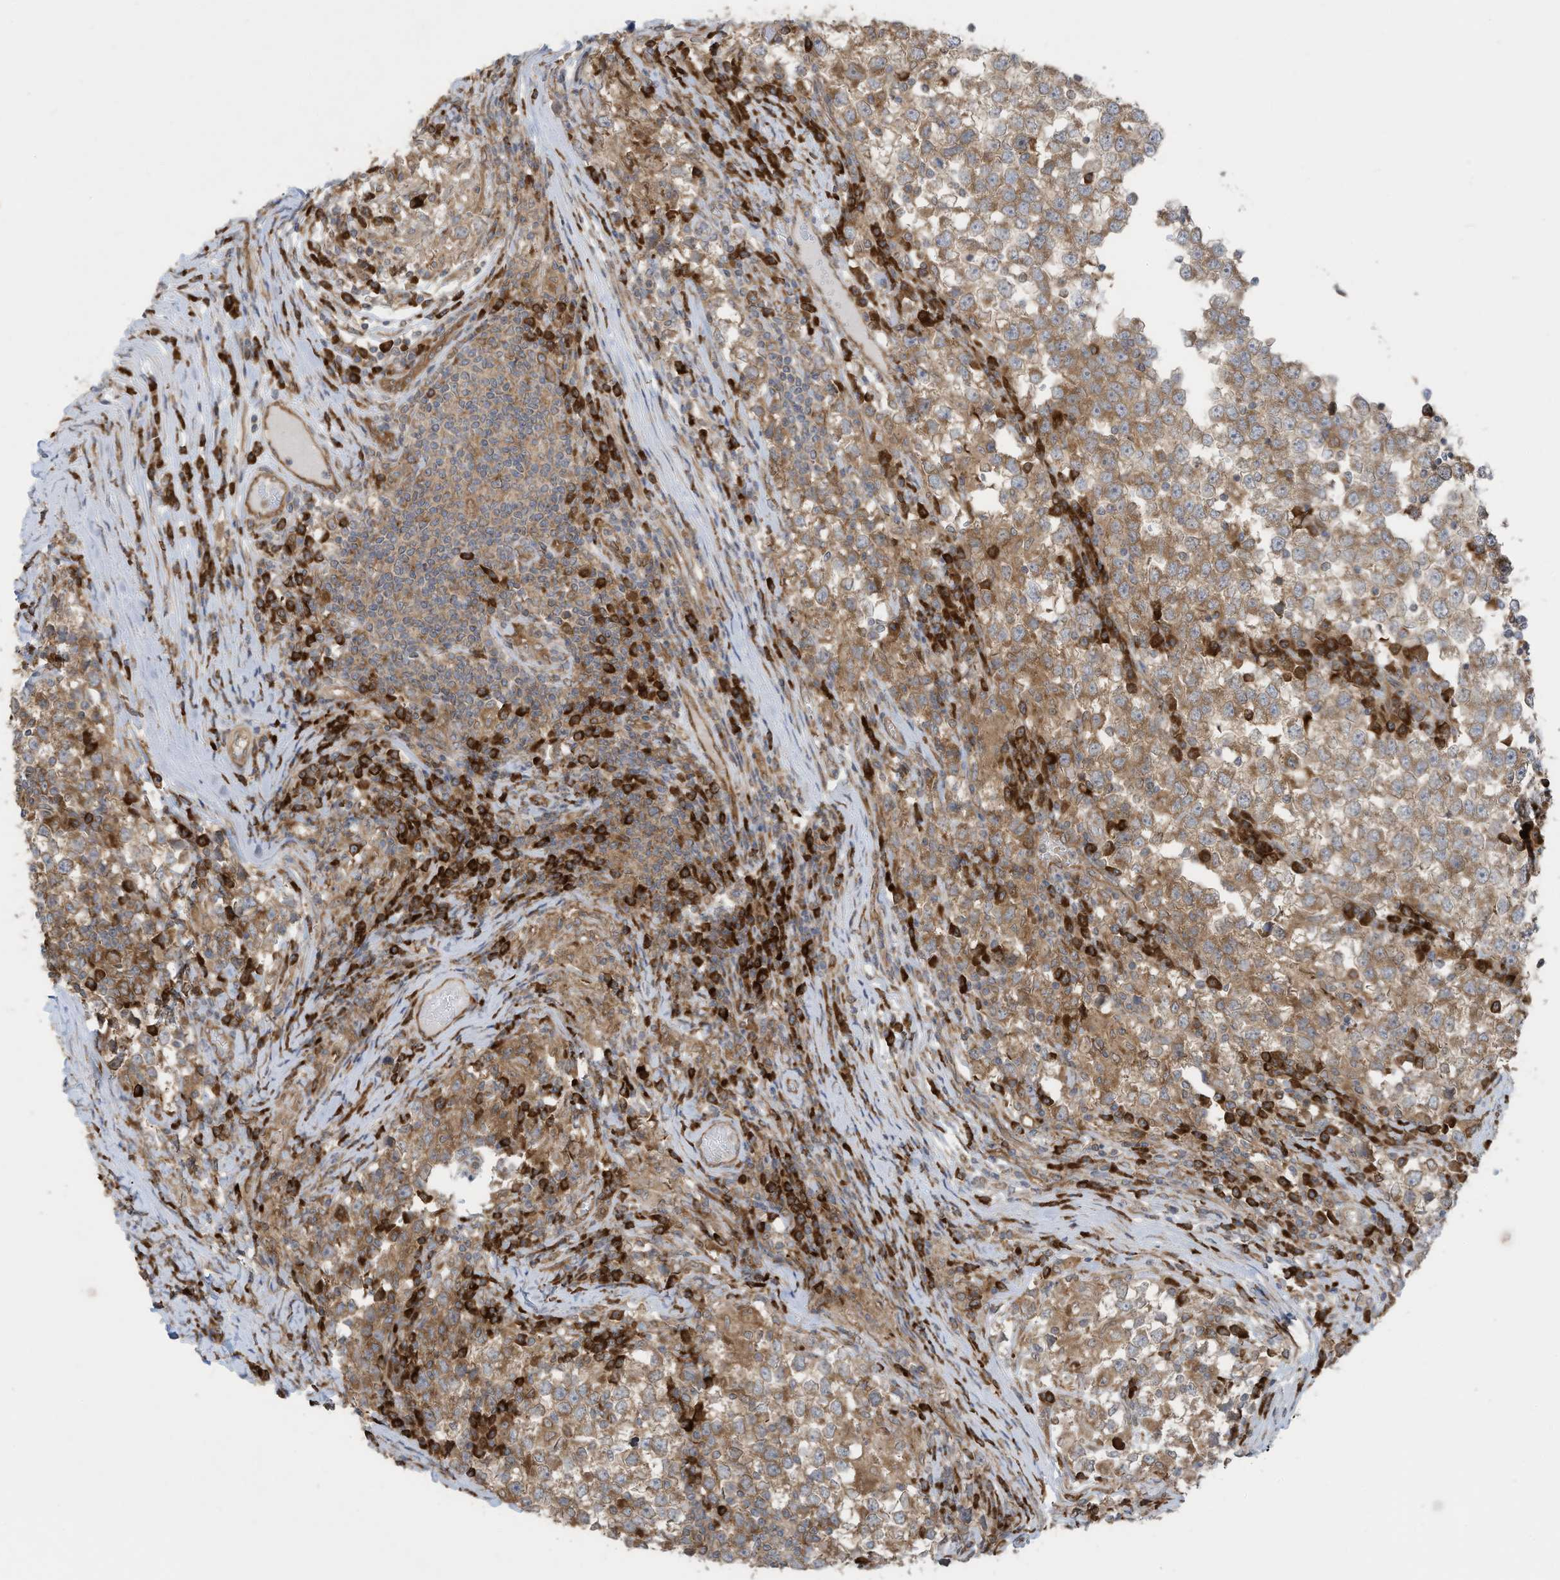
{"staining": {"intensity": "moderate", "quantity": ">75%", "location": "cytoplasmic/membranous"}, "tissue": "testis cancer", "cell_type": "Tumor cells", "image_type": "cancer", "snomed": [{"axis": "morphology", "description": "Seminoma, NOS"}, {"axis": "topography", "description": "Testis"}], "caption": "Human testis cancer (seminoma) stained with a protein marker reveals moderate staining in tumor cells.", "gene": "USE1", "patient": {"sex": "male", "age": 65}}